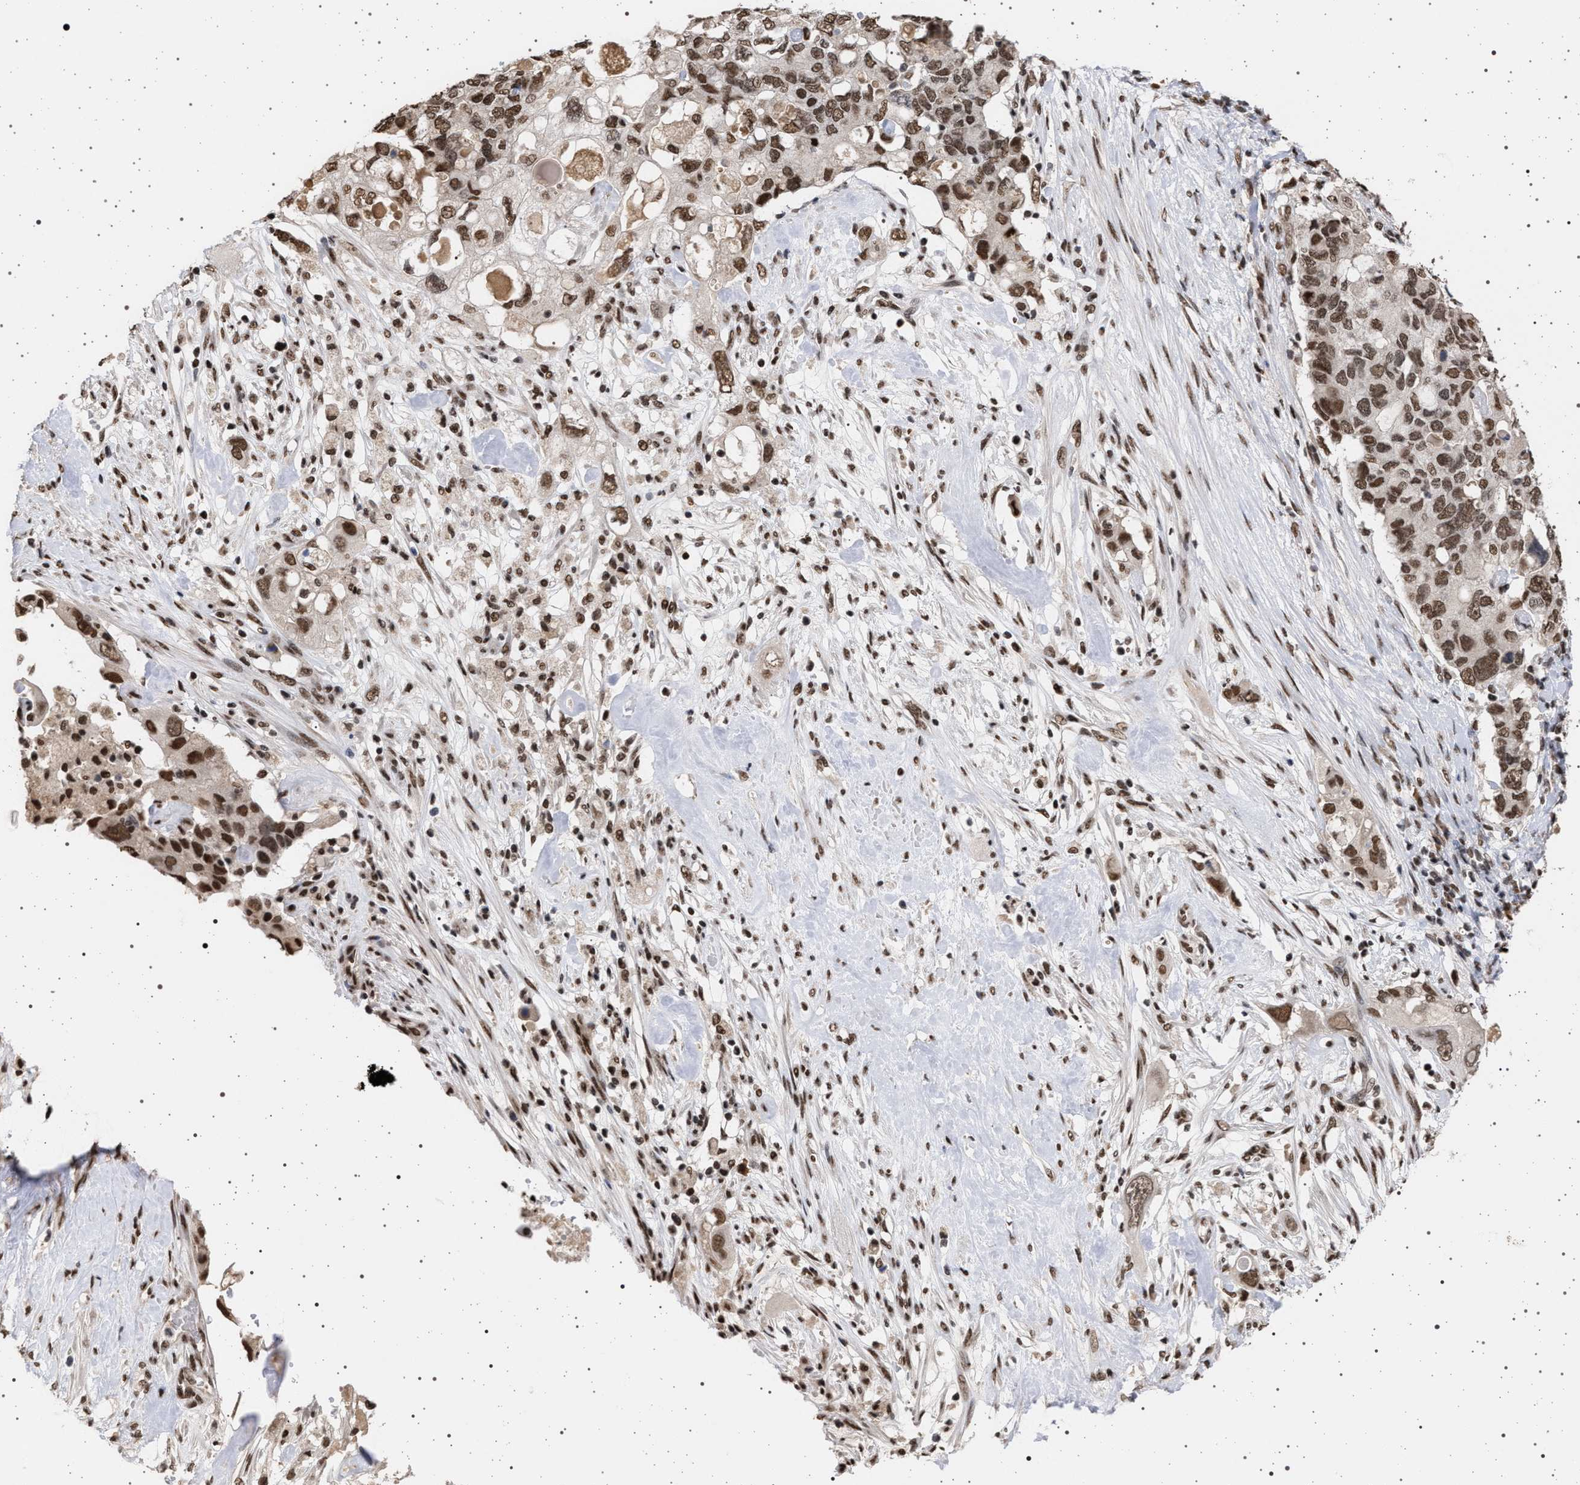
{"staining": {"intensity": "moderate", "quantity": ">75%", "location": "nuclear"}, "tissue": "pancreatic cancer", "cell_type": "Tumor cells", "image_type": "cancer", "snomed": [{"axis": "morphology", "description": "Adenocarcinoma, NOS"}, {"axis": "topography", "description": "Pancreas"}], "caption": "High-power microscopy captured an immunohistochemistry (IHC) photomicrograph of pancreatic cancer, revealing moderate nuclear staining in about >75% of tumor cells. The staining is performed using DAB brown chromogen to label protein expression. The nuclei are counter-stained blue using hematoxylin.", "gene": "PHF12", "patient": {"sex": "female", "age": 56}}